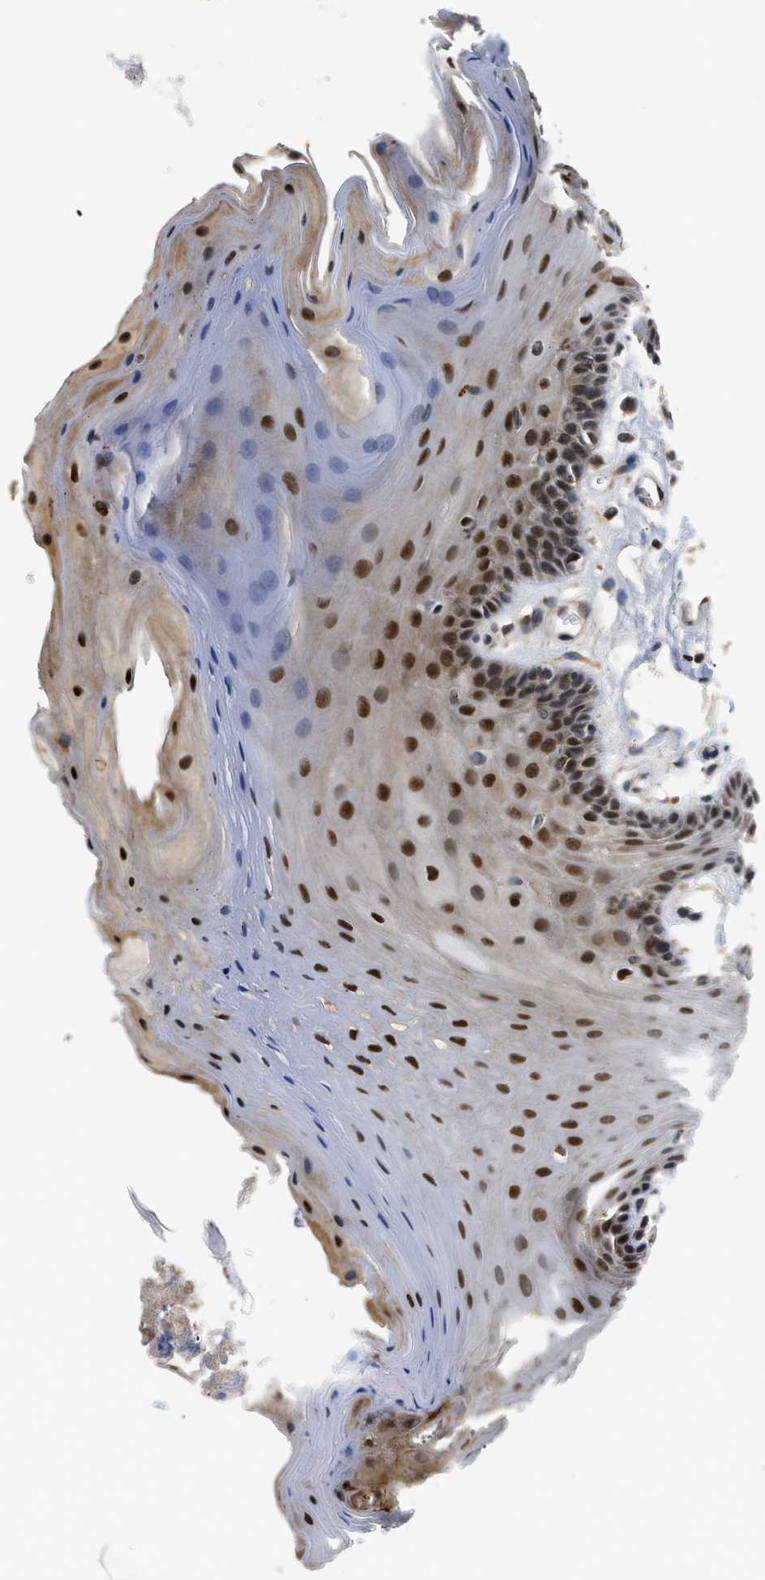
{"staining": {"intensity": "moderate", "quantity": ">75%", "location": "cytoplasmic/membranous,nuclear"}, "tissue": "oral mucosa", "cell_type": "Squamous epithelial cells", "image_type": "normal", "snomed": [{"axis": "morphology", "description": "Normal tissue, NOS"}, {"axis": "morphology", "description": "Squamous cell carcinoma, NOS"}, {"axis": "topography", "description": "Oral tissue"}, {"axis": "topography", "description": "Head-Neck"}], "caption": "Protein staining demonstrates moderate cytoplasmic/membranous,nuclear staining in about >75% of squamous epithelial cells in benign oral mucosa.", "gene": "LARP6", "patient": {"sex": "male", "age": 71}}